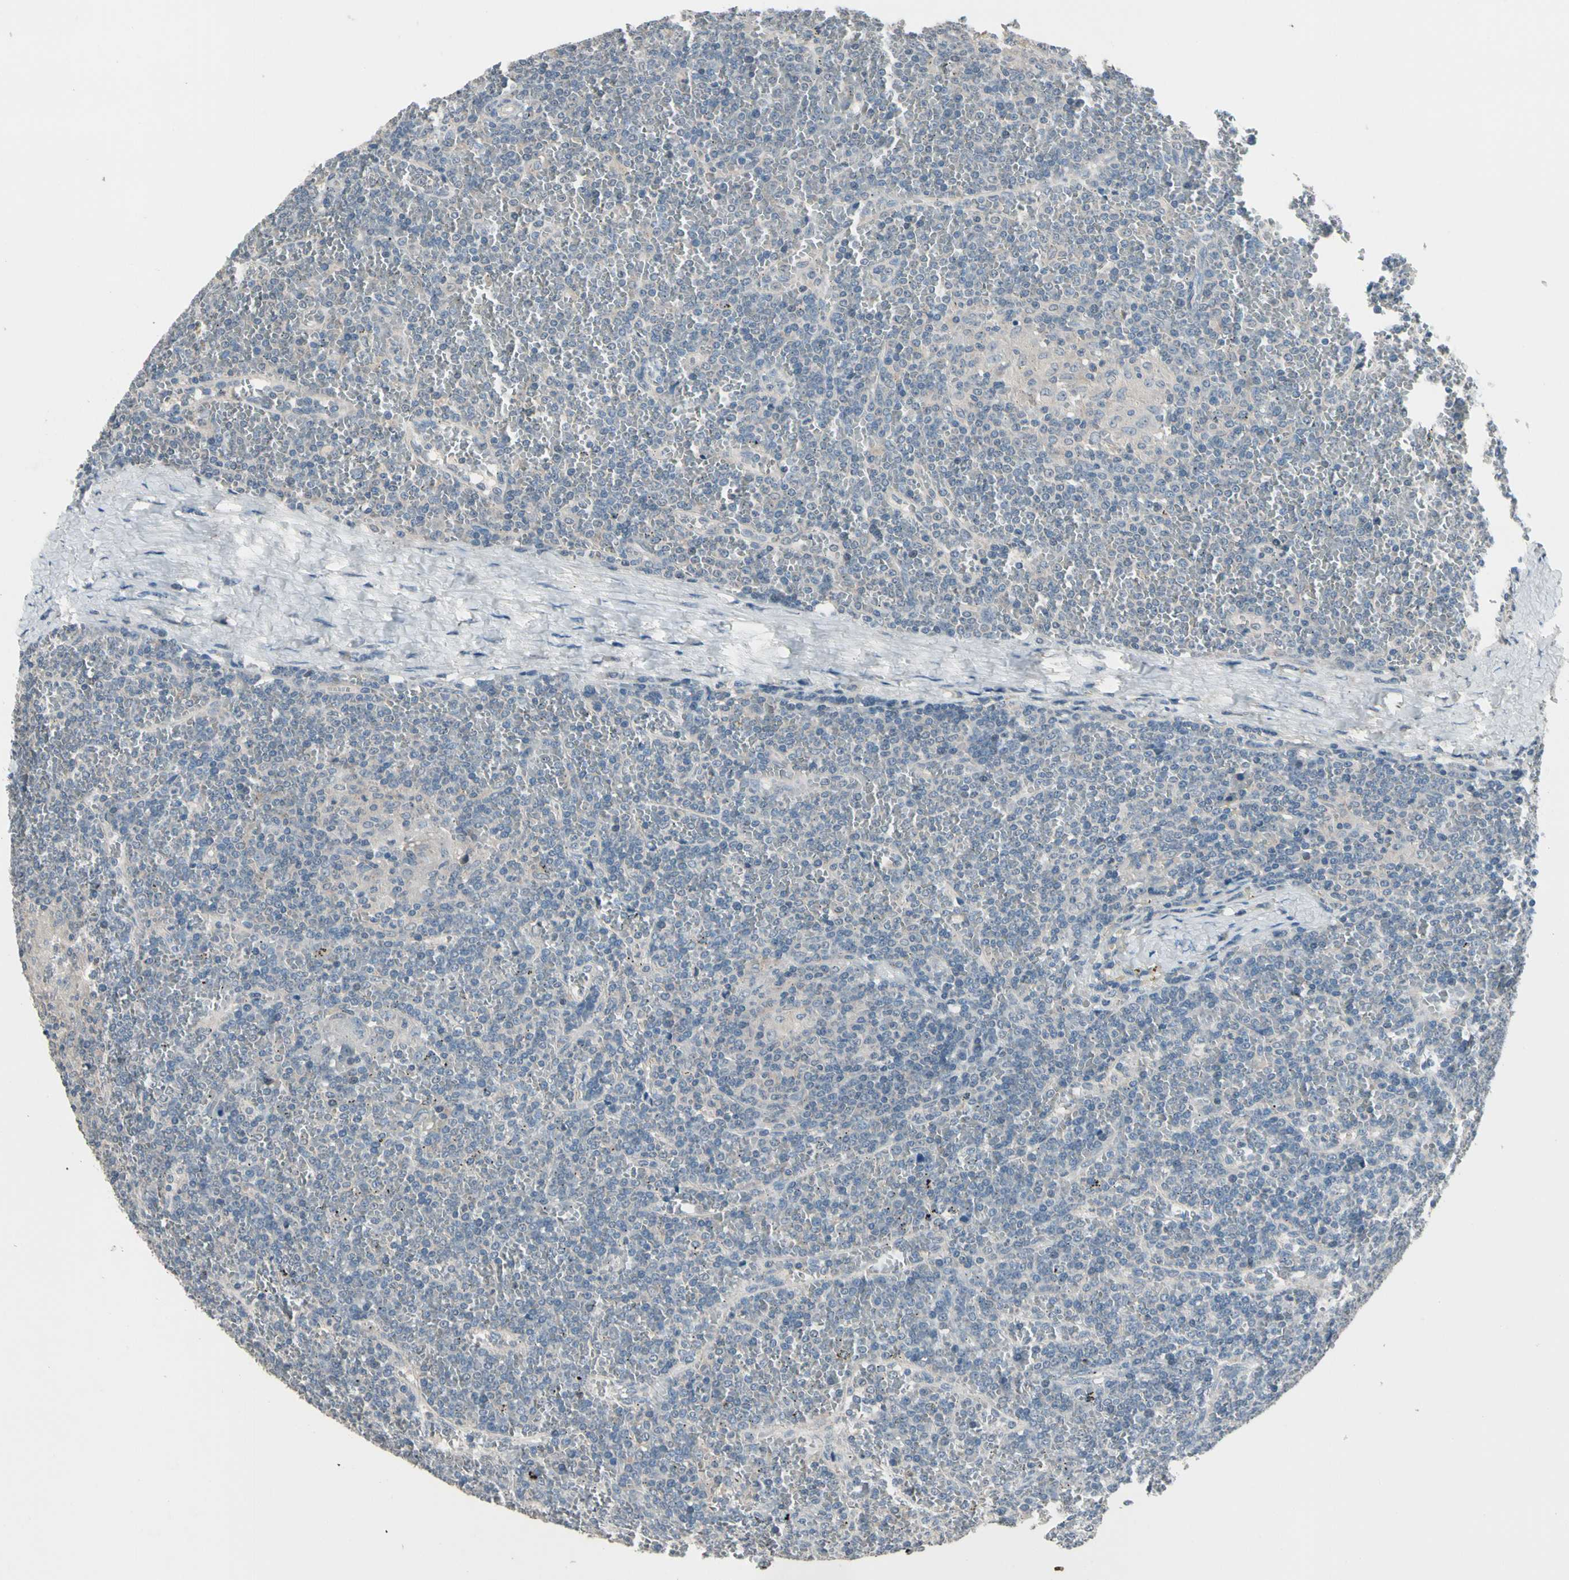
{"staining": {"intensity": "negative", "quantity": "none", "location": "none"}, "tissue": "lymphoma", "cell_type": "Tumor cells", "image_type": "cancer", "snomed": [{"axis": "morphology", "description": "Malignant lymphoma, non-Hodgkin's type, Low grade"}, {"axis": "topography", "description": "Spleen"}], "caption": "This micrograph is of lymphoma stained with immunohistochemistry to label a protein in brown with the nuclei are counter-stained blue. There is no positivity in tumor cells.", "gene": "SV2A", "patient": {"sex": "female", "age": 19}}